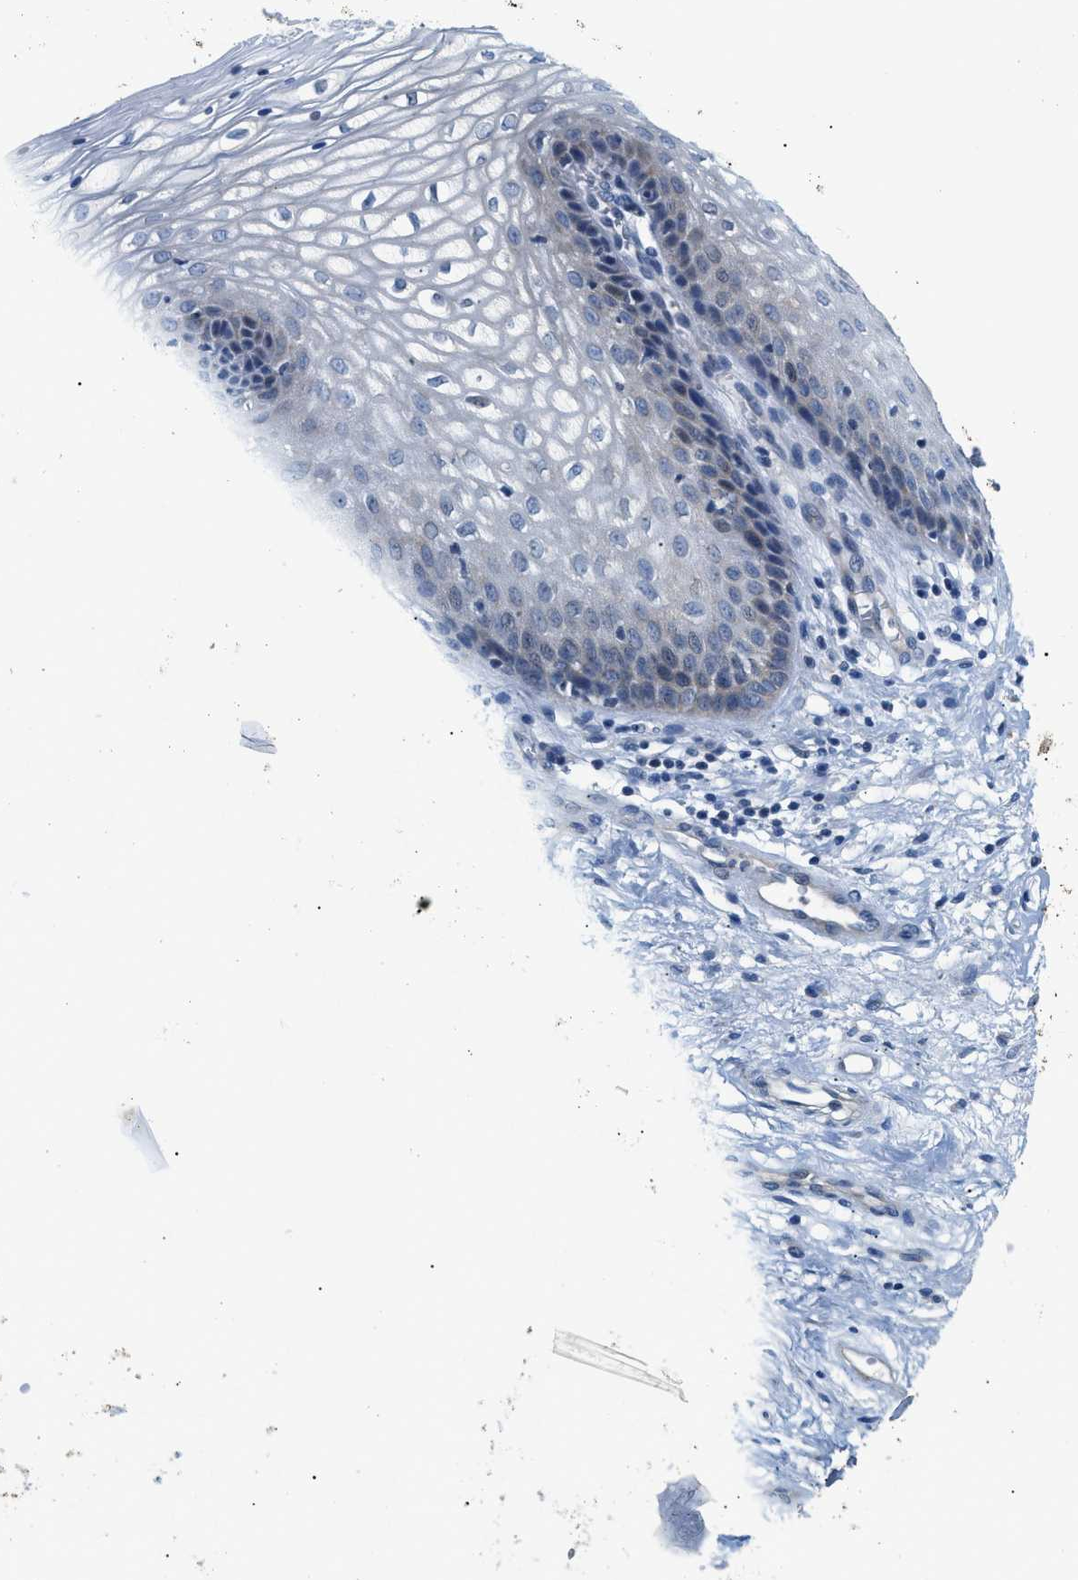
{"staining": {"intensity": "weak", "quantity": "<25%", "location": "nuclear"}, "tissue": "vagina", "cell_type": "Squamous epithelial cells", "image_type": "normal", "snomed": [{"axis": "morphology", "description": "Normal tissue, NOS"}, {"axis": "topography", "description": "Vagina"}], "caption": "High magnification brightfield microscopy of benign vagina stained with DAB (brown) and counterstained with hematoxylin (blue): squamous epithelial cells show no significant expression. (Stains: DAB (3,3'-diaminobenzidine) immunohistochemistry (IHC) with hematoxylin counter stain, Microscopy: brightfield microscopy at high magnification).", "gene": "FDCSP", "patient": {"sex": "female", "age": 34}}